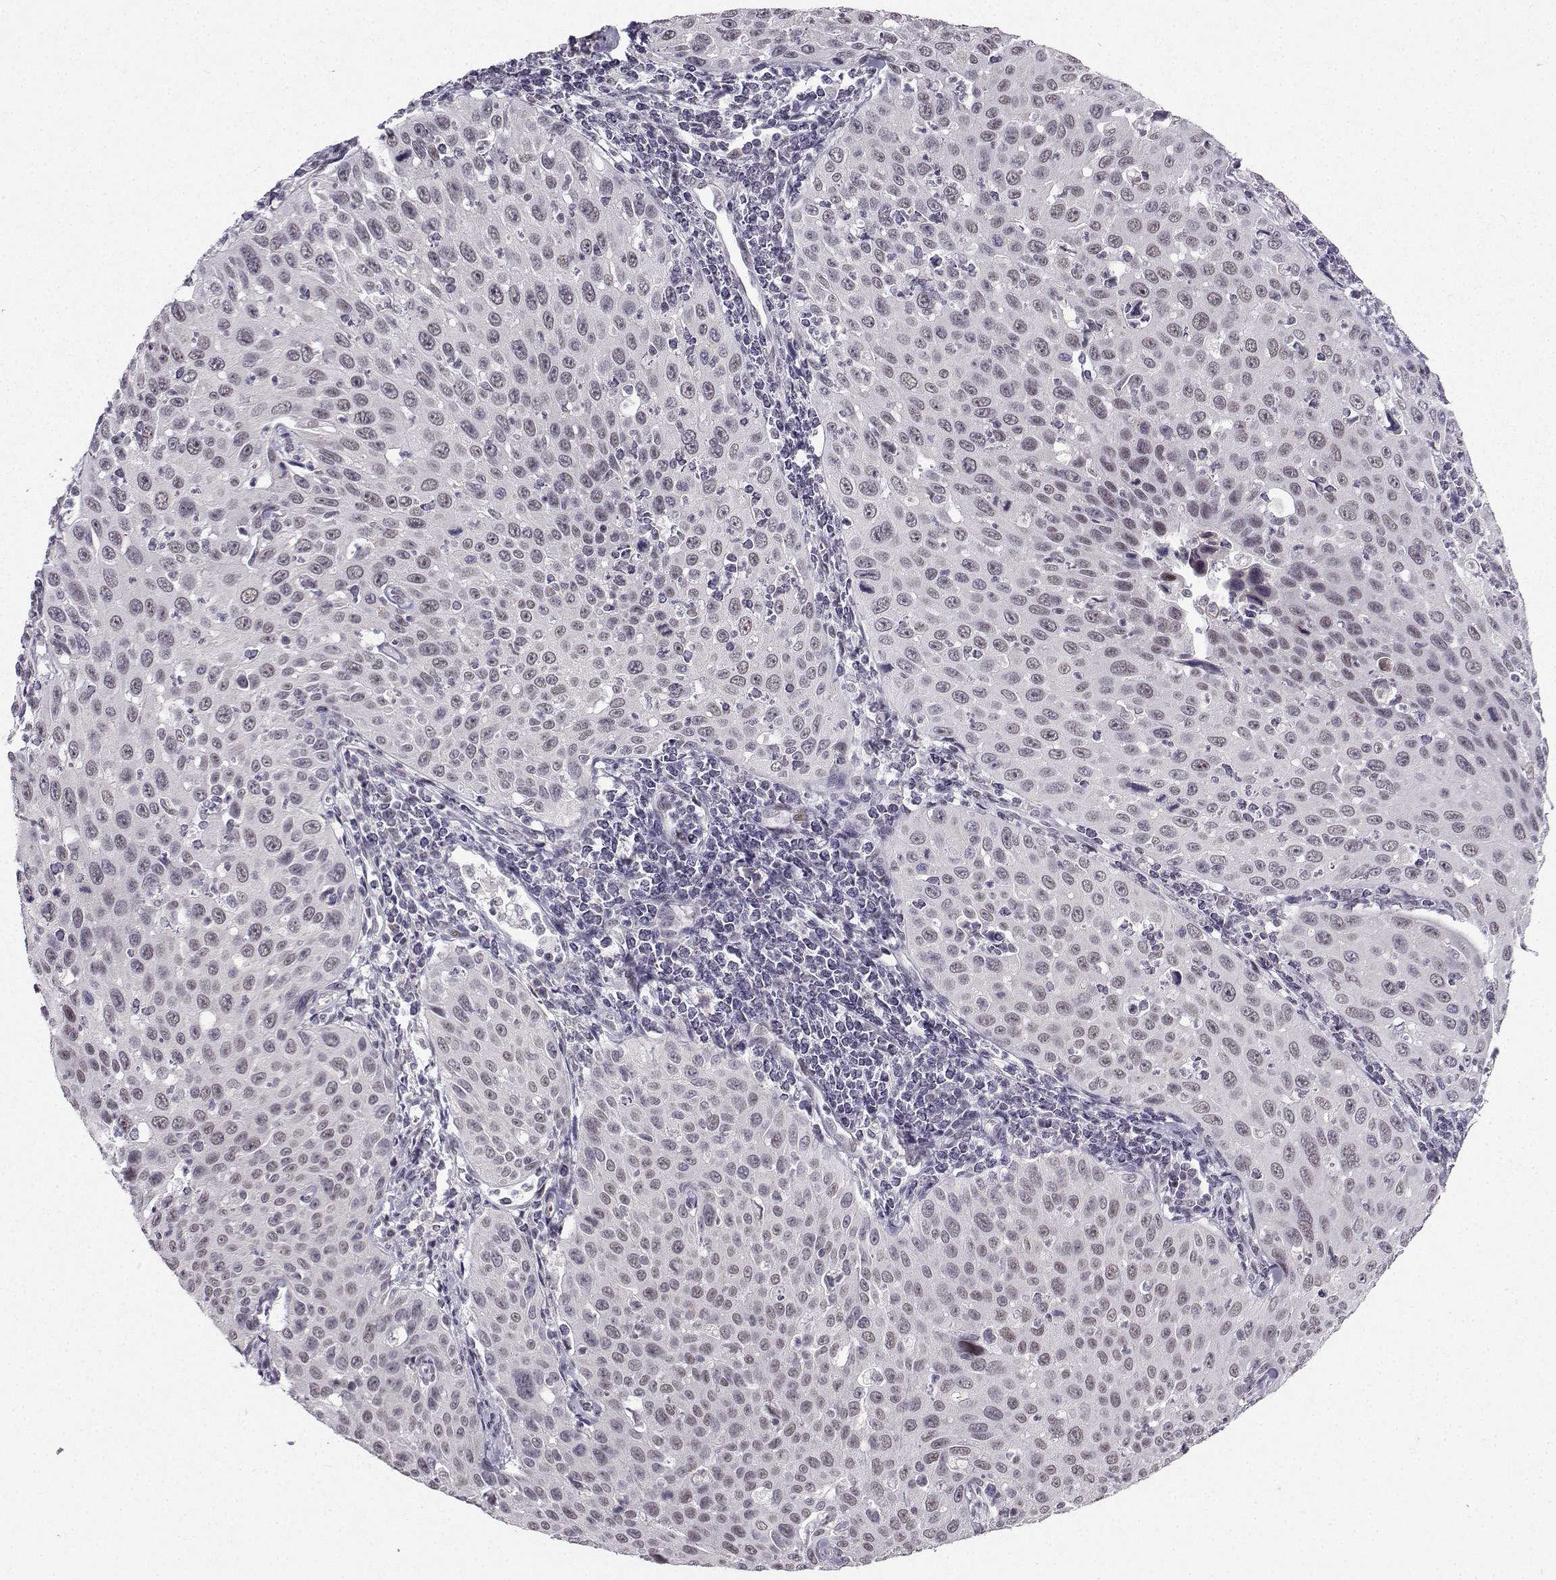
{"staining": {"intensity": "negative", "quantity": "none", "location": "none"}, "tissue": "cervical cancer", "cell_type": "Tumor cells", "image_type": "cancer", "snomed": [{"axis": "morphology", "description": "Squamous cell carcinoma, NOS"}, {"axis": "topography", "description": "Cervix"}], "caption": "The photomicrograph demonstrates no significant positivity in tumor cells of cervical cancer.", "gene": "LIN28A", "patient": {"sex": "female", "age": 26}}